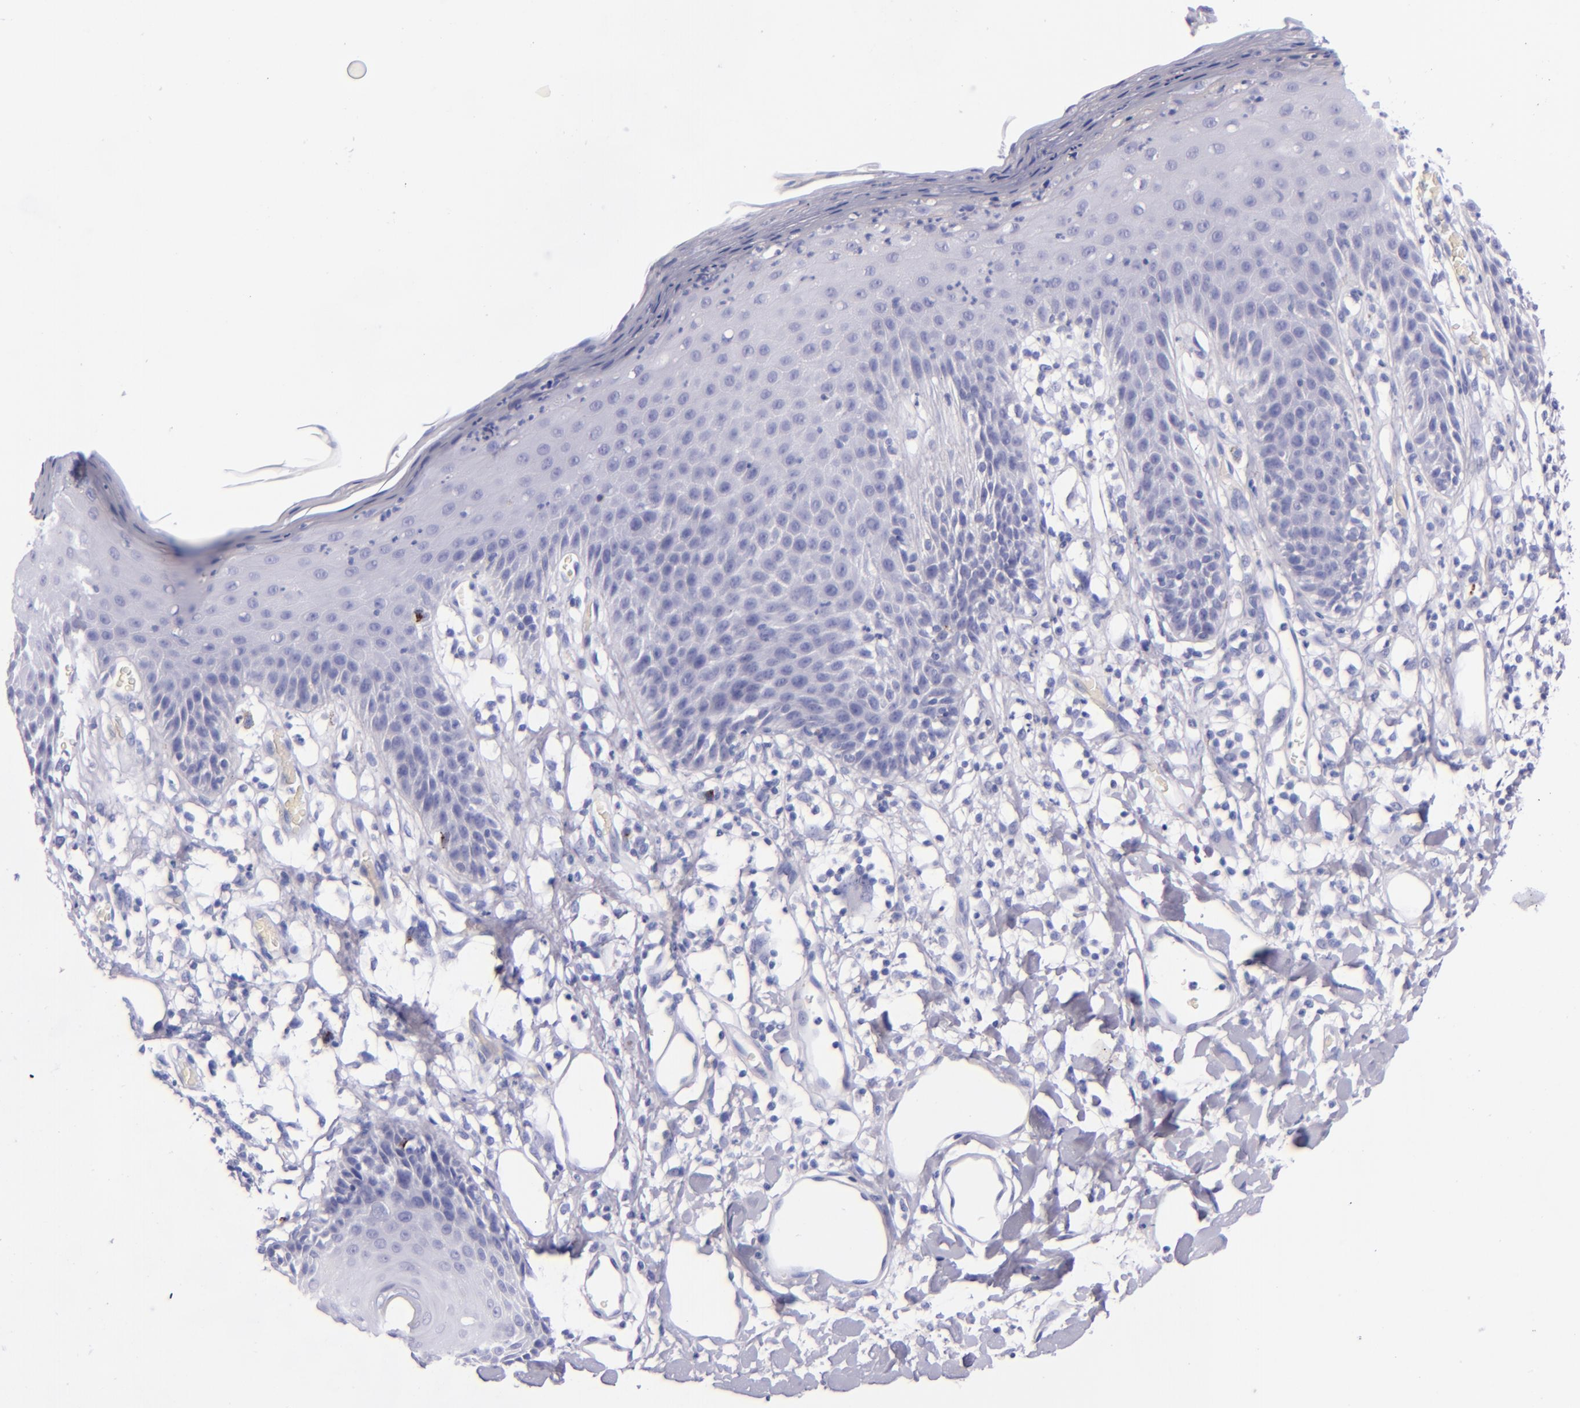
{"staining": {"intensity": "negative", "quantity": "none", "location": "none"}, "tissue": "skin", "cell_type": "Epidermal cells", "image_type": "normal", "snomed": [{"axis": "morphology", "description": "Normal tissue, NOS"}, {"axis": "topography", "description": "Vulva"}, {"axis": "topography", "description": "Peripheral nerve tissue"}], "caption": "Skin was stained to show a protein in brown. There is no significant expression in epidermal cells. (Brightfield microscopy of DAB (3,3'-diaminobenzidine) immunohistochemistry (IHC) at high magnification).", "gene": "LAG3", "patient": {"sex": "female", "age": 68}}